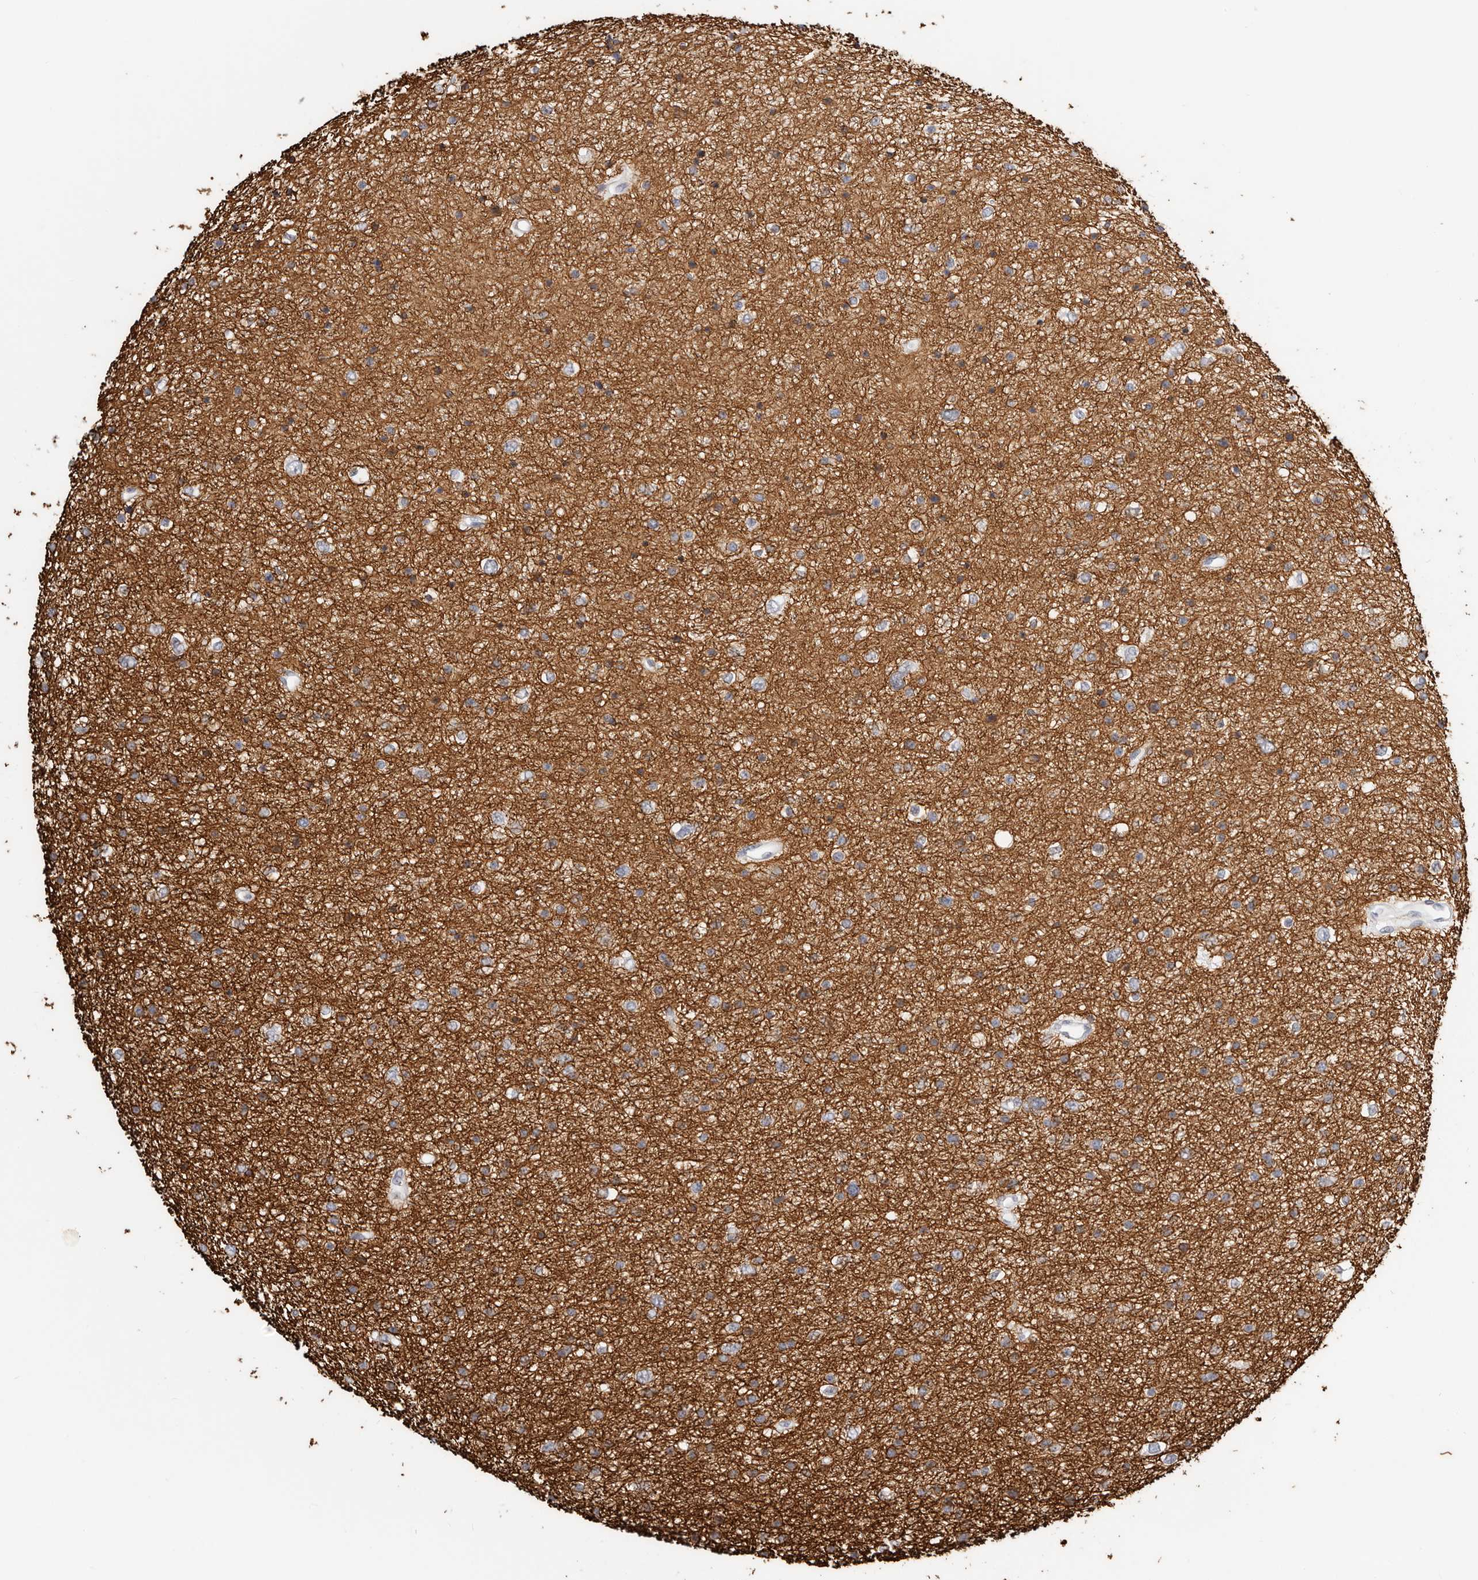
{"staining": {"intensity": "weak", "quantity": "<25%", "location": "cytoplasmic/membranous"}, "tissue": "glioma", "cell_type": "Tumor cells", "image_type": "cancer", "snomed": [{"axis": "morphology", "description": "Glioma, malignant, Low grade"}, {"axis": "topography", "description": "Brain"}], "caption": "The micrograph demonstrates no significant expression in tumor cells of glioma.", "gene": "ASCL1", "patient": {"sex": "female", "age": 37}}